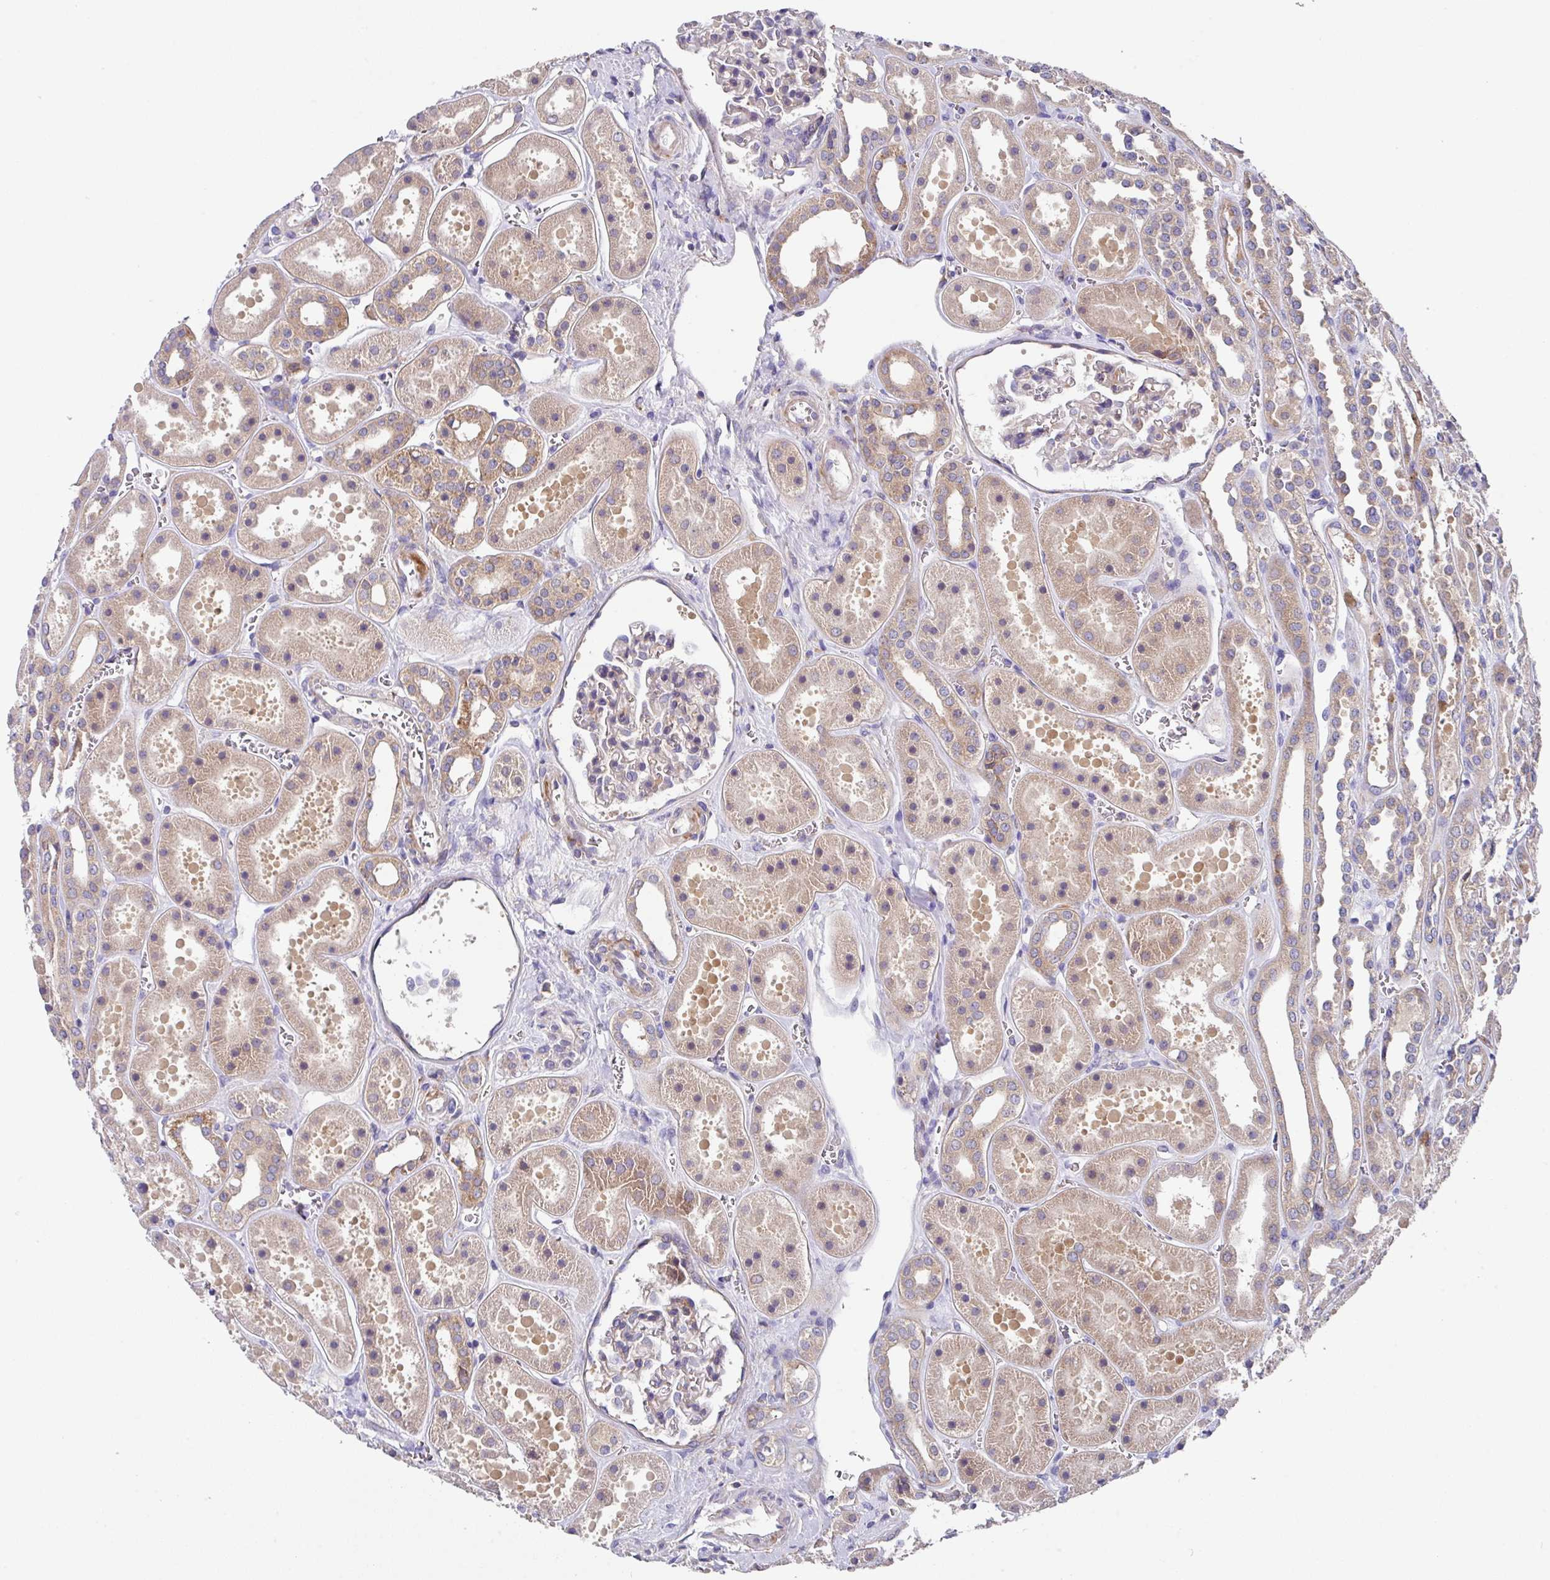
{"staining": {"intensity": "negative", "quantity": "none", "location": "none"}, "tissue": "kidney", "cell_type": "Cells in glomeruli", "image_type": "normal", "snomed": [{"axis": "morphology", "description": "Normal tissue, NOS"}, {"axis": "topography", "description": "Kidney"}], "caption": "High power microscopy photomicrograph of an IHC photomicrograph of unremarkable kidney, revealing no significant expression in cells in glomeruli. Nuclei are stained in blue.", "gene": "EIF4B", "patient": {"sex": "female", "age": 41}}